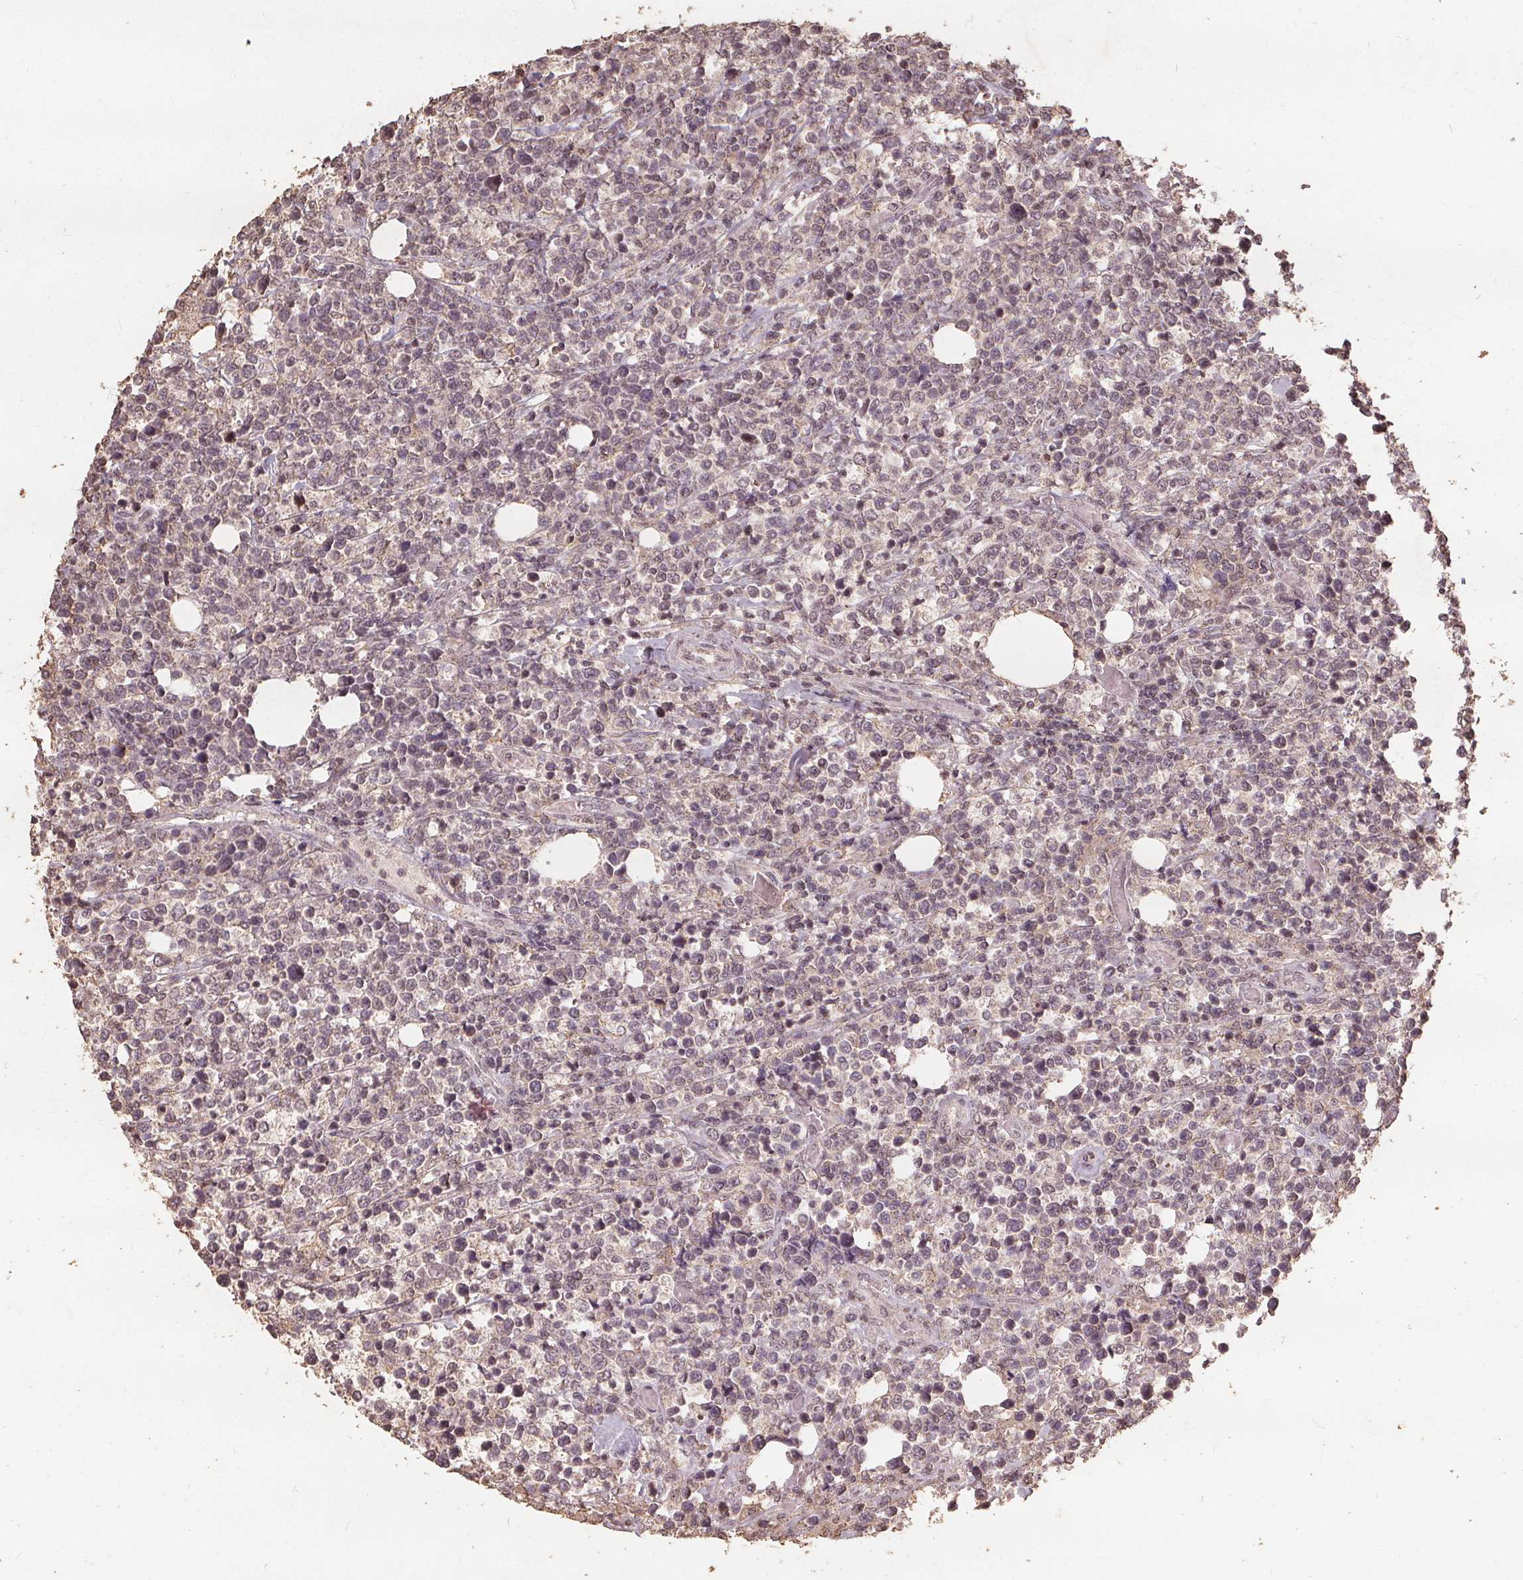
{"staining": {"intensity": "negative", "quantity": "none", "location": "none"}, "tissue": "lymphoma", "cell_type": "Tumor cells", "image_type": "cancer", "snomed": [{"axis": "morphology", "description": "Malignant lymphoma, non-Hodgkin's type, High grade"}, {"axis": "topography", "description": "Soft tissue"}], "caption": "High-grade malignant lymphoma, non-Hodgkin's type stained for a protein using immunohistochemistry displays no staining tumor cells.", "gene": "DSG3", "patient": {"sex": "female", "age": 56}}